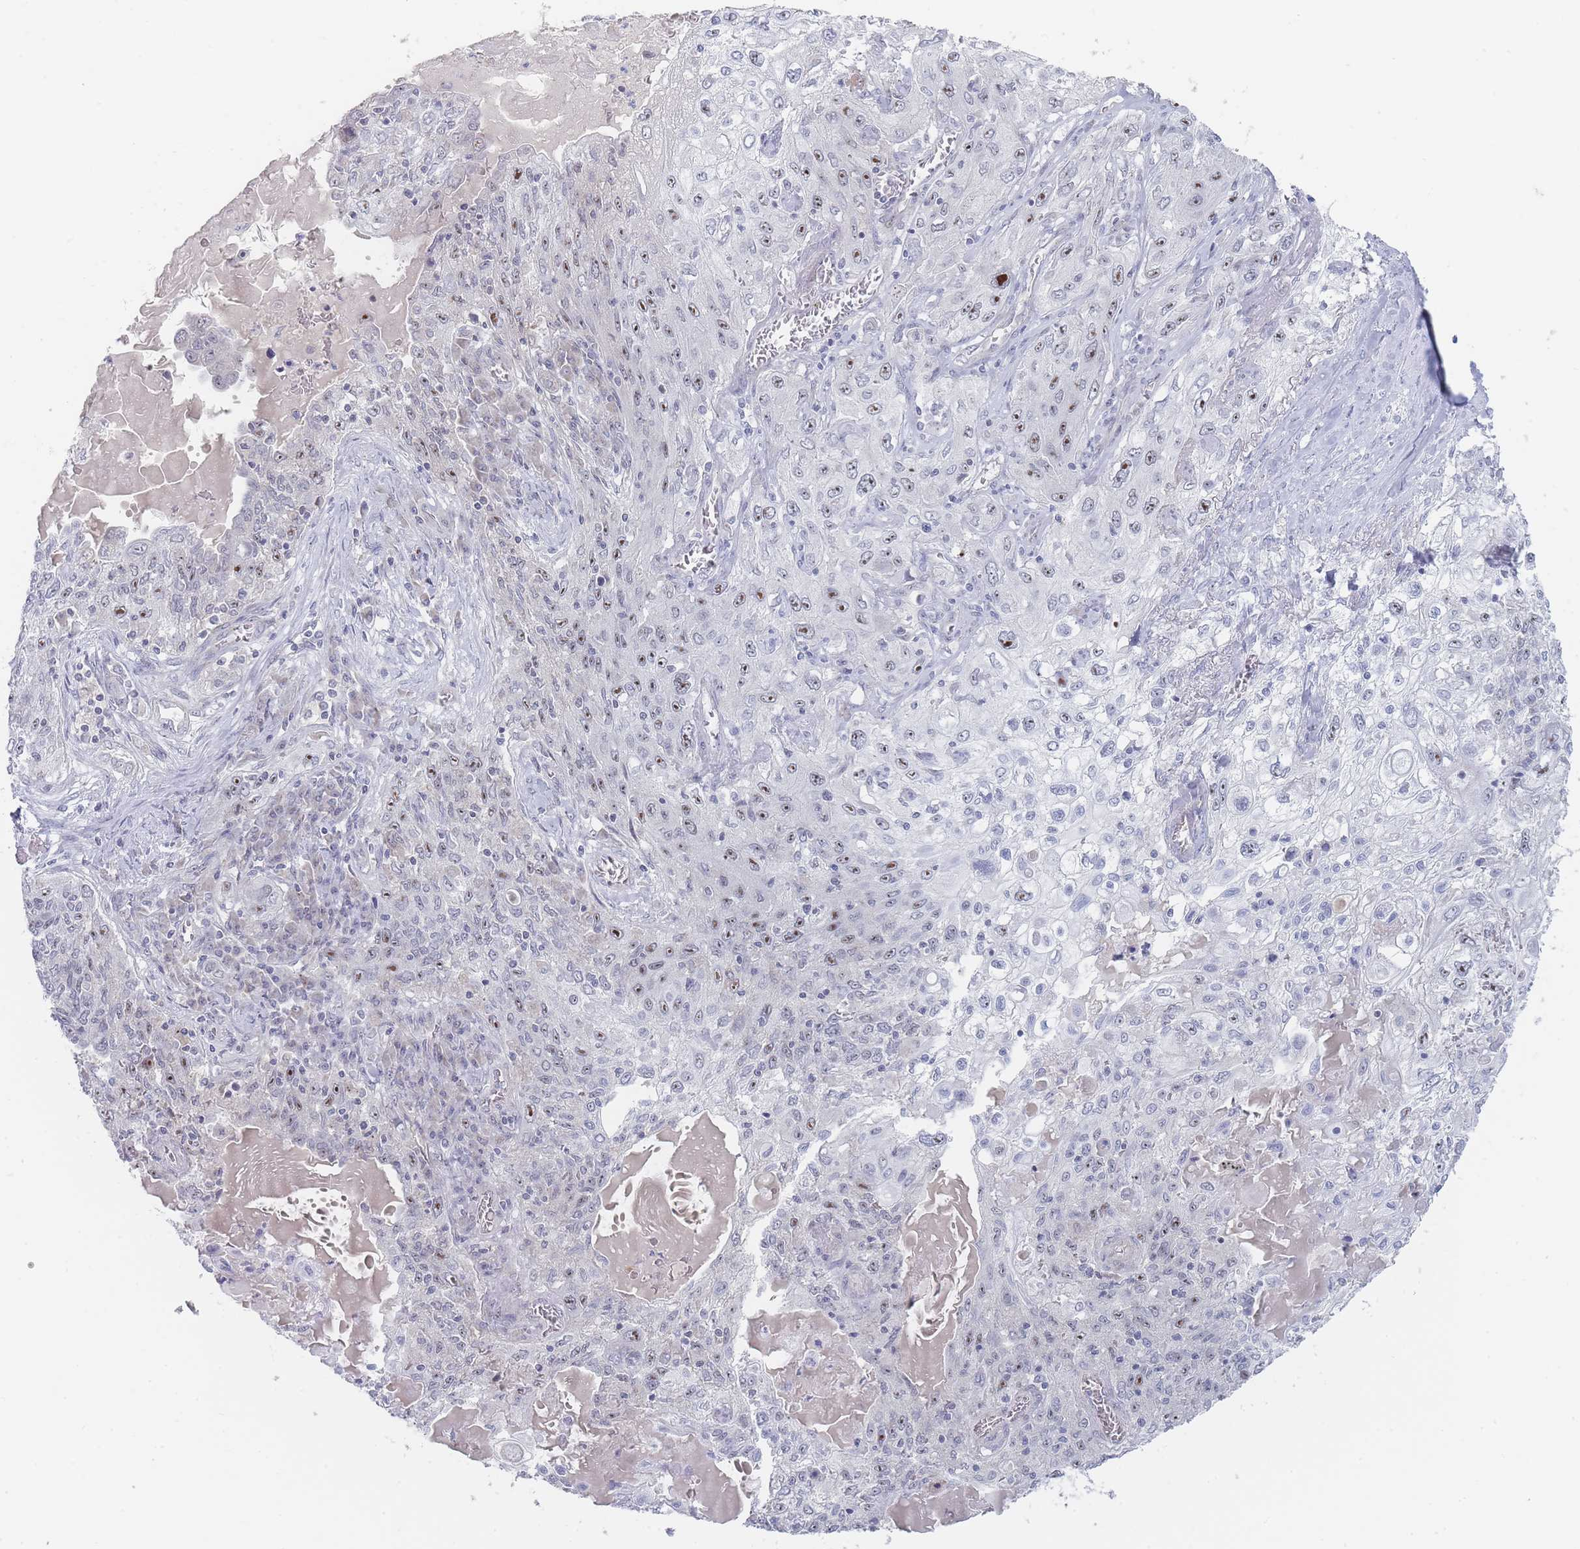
{"staining": {"intensity": "moderate", "quantity": "<25%", "location": "nuclear"}, "tissue": "lung cancer", "cell_type": "Tumor cells", "image_type": "cancer", "snomed": [{"axis": "morphology", "description": "Squamous cell carcinoma, NOS"}, {"axis": "topography", "description": "Lung"}], "caption": "Protein positivity by immunohistochemistry exhibits moderate nuclear staining in approximately <25% of tumor cells in squamous cell carcinoma (lung).", "gene": "RNF8", "patient": {"sex": "female", "age": 69}}